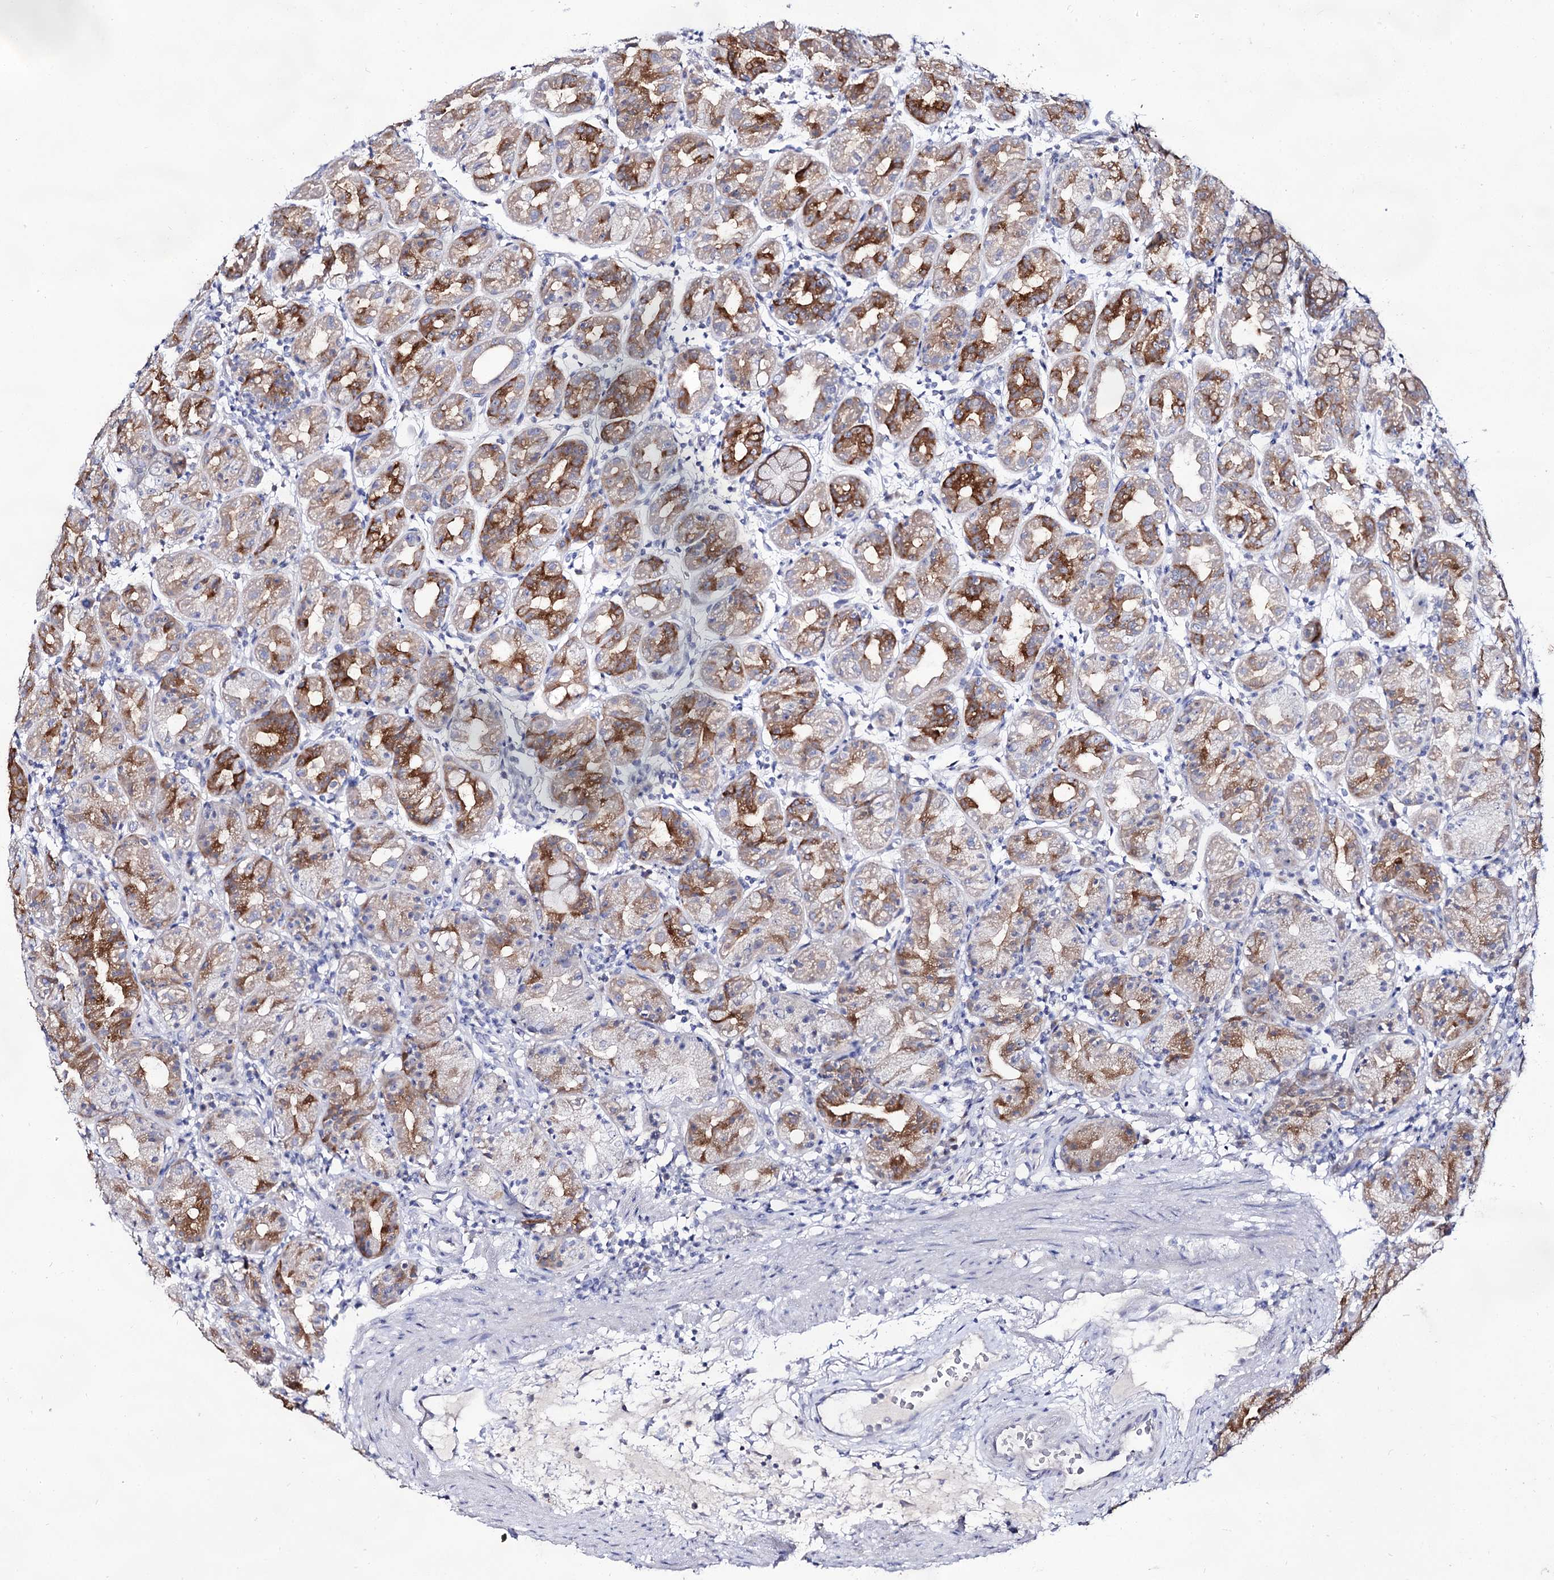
{"staining": {"intensity": "moderate", "quantity": "25%-75%", "location": "cytoplasmic/membranous"}, "tissue": "stomach", "cell_type": "Glandular cells", "image_type": "normal", "snomed": [{"axis": "morphology", "description": "Normal tissue, NOS"}, {"axis": "topography", "description": "Stomach"}], "caption": "Brown immunohistochemical staining in normal human stomach reveals moderate cytoplasmic/membranous expression in approximately 25%-75% of glandular cells. (DAB (3,3'-diaminobenzidine) IHC with brightfield microscopy, high magnification).", "gene": "ARFIP2", "patient": {"sex": "female", "age": 79}}